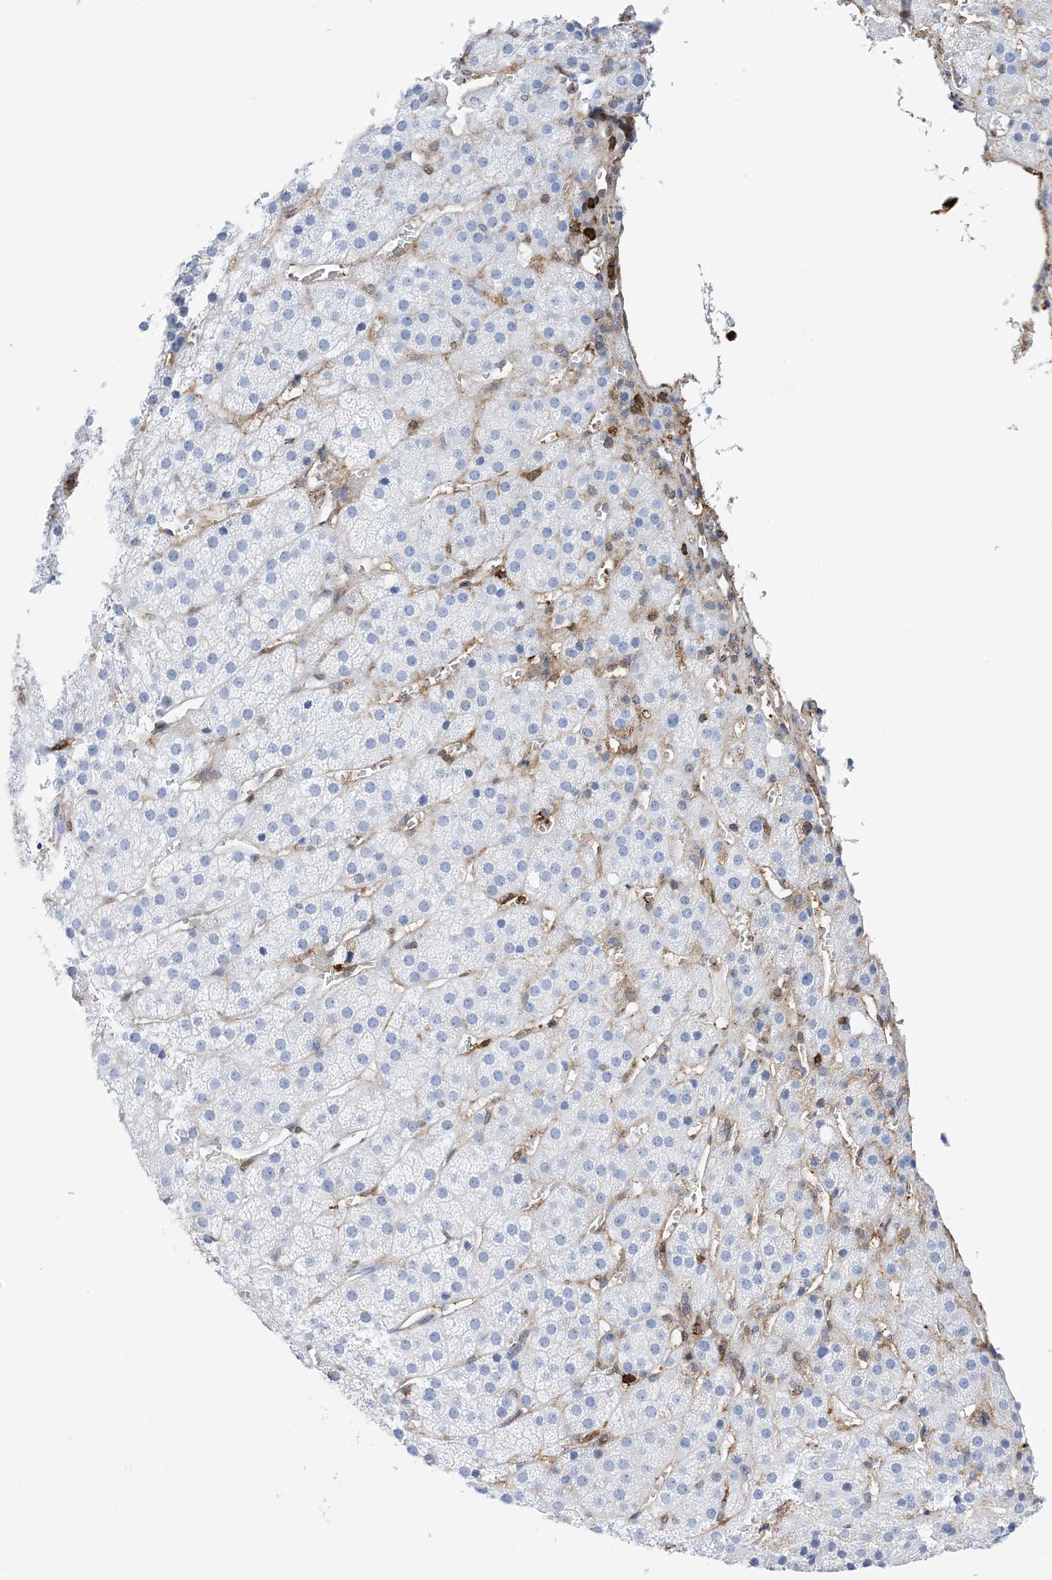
{"staining": {"intensity": "negative", "quantity": "none", "location": "none"}, "tissue": "adrenal gland", "cell_type": "Glandular cells", "image_type": "normal", "snomed": [{"axis": "morphology", "description": "Normal tissue, NOS"}, {"axis": "topography", "description": "Adrenal gland"}], "caption": "This micrograph is of unremarkable adrenal gland stained with immunohistochemistry (IHC) to label a protein in brown with the nuclei are counter-stained blue. There is no positivity in glandular cells. Brightfield microscopy of immunohistochemistry stained with DAB (brown) and hematoxylin (blue), captured at high magnification.", "gene": "ANXA1", "patient": {"sex": "female", "age": 57}}